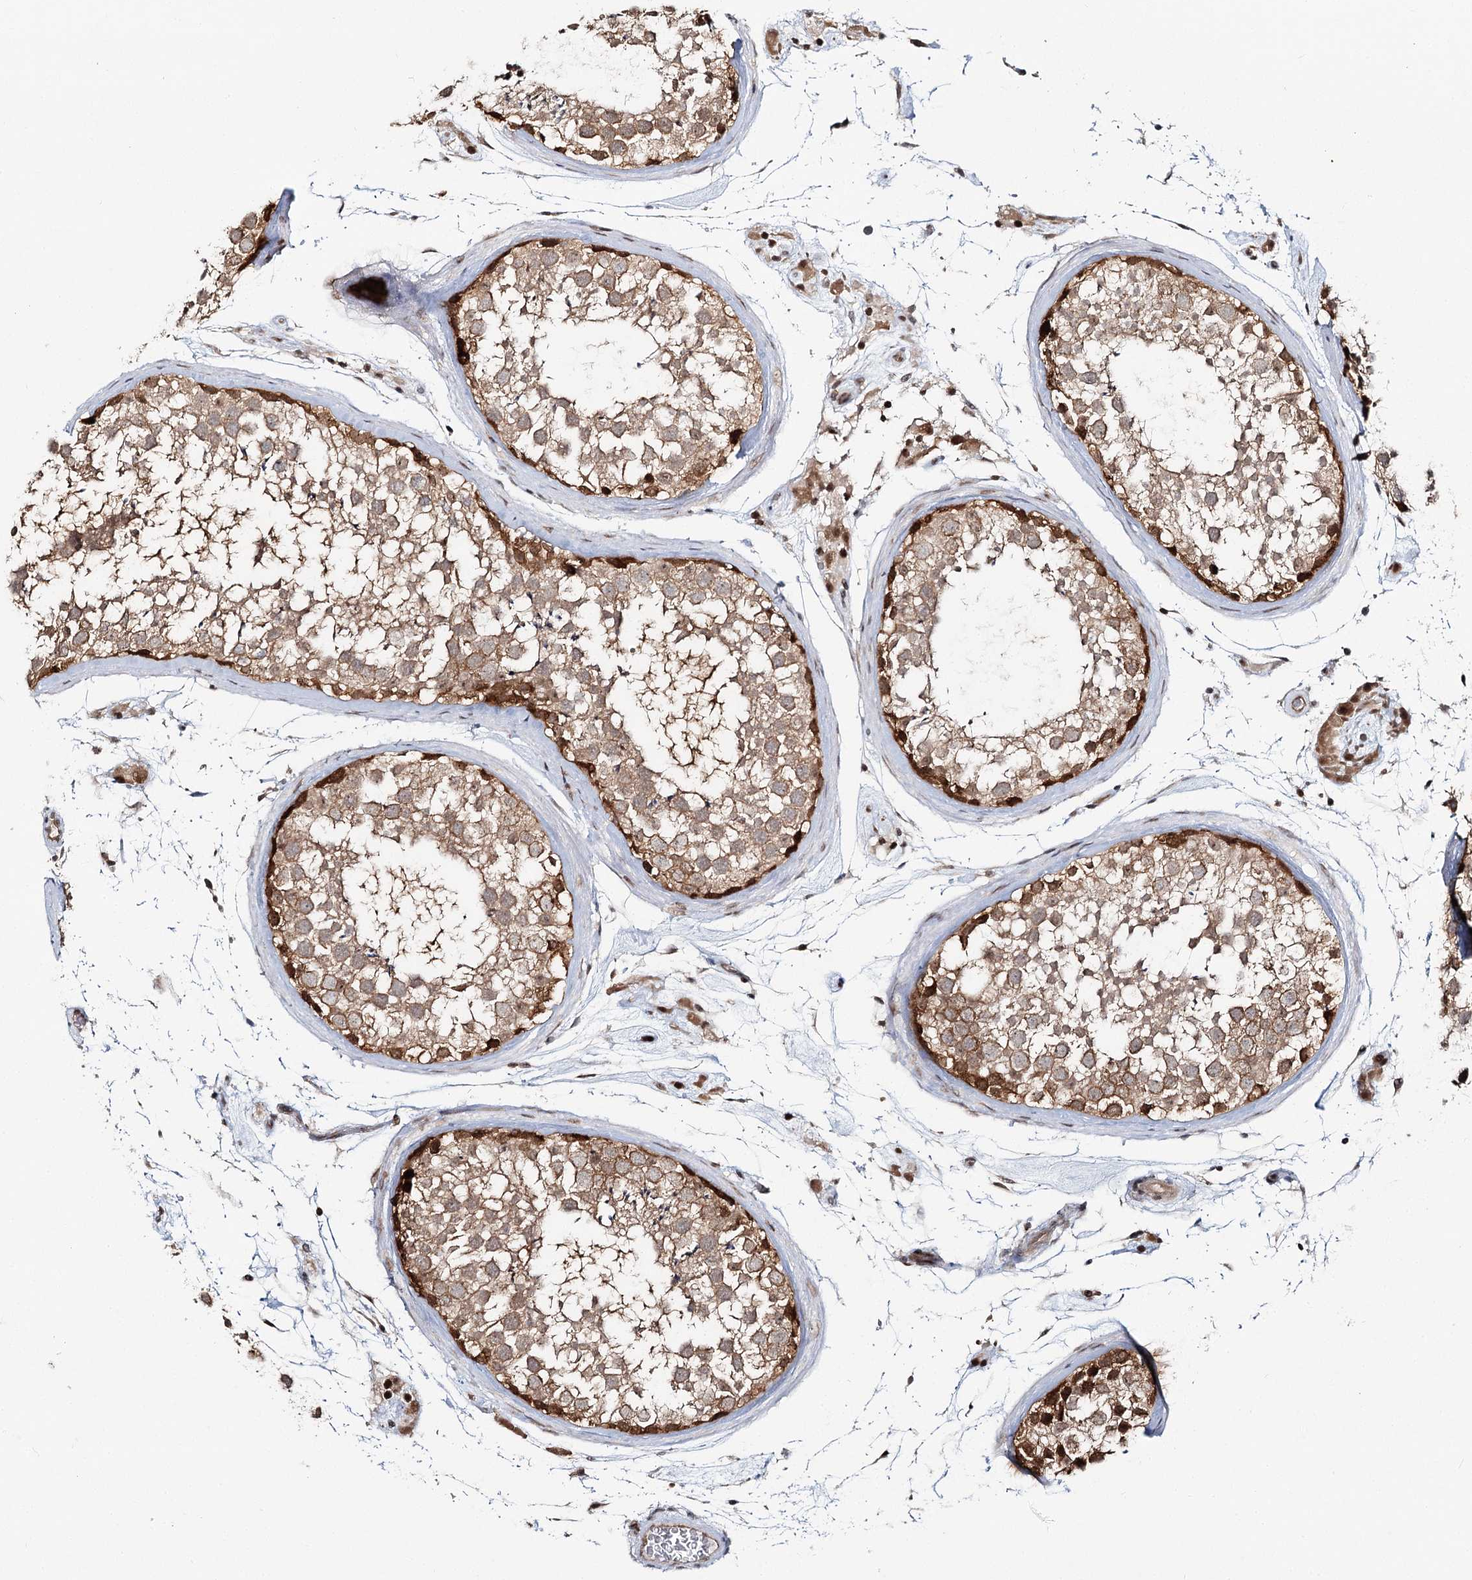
{"staining": {"intensity": "moderate", "quantity": ">75%", "location": "cytoplasmic/membranous,nuclear"}, "tissue": "testis", "cell_type": "Cells in seminiferous ducts", "image_type": "normal", "snomed": [{"axis": "morphology", "description": "Normal tissue, NOS"}, {"axis": "topography", "description": "Testis"}], "caption": "Immunohistochemistry photomicrograph of unremarkable testis: human testis stained using IHC reveals medium levels of moderate protein expression localized specifically in the cytoplasmic/membranous,nuclear of cells in seminiferous ducts, appearing as a cytoplasmic/membranous,nuclear brown color.", "gene": "FAM120B", "patient": {"sex": "male", "age": 46}}